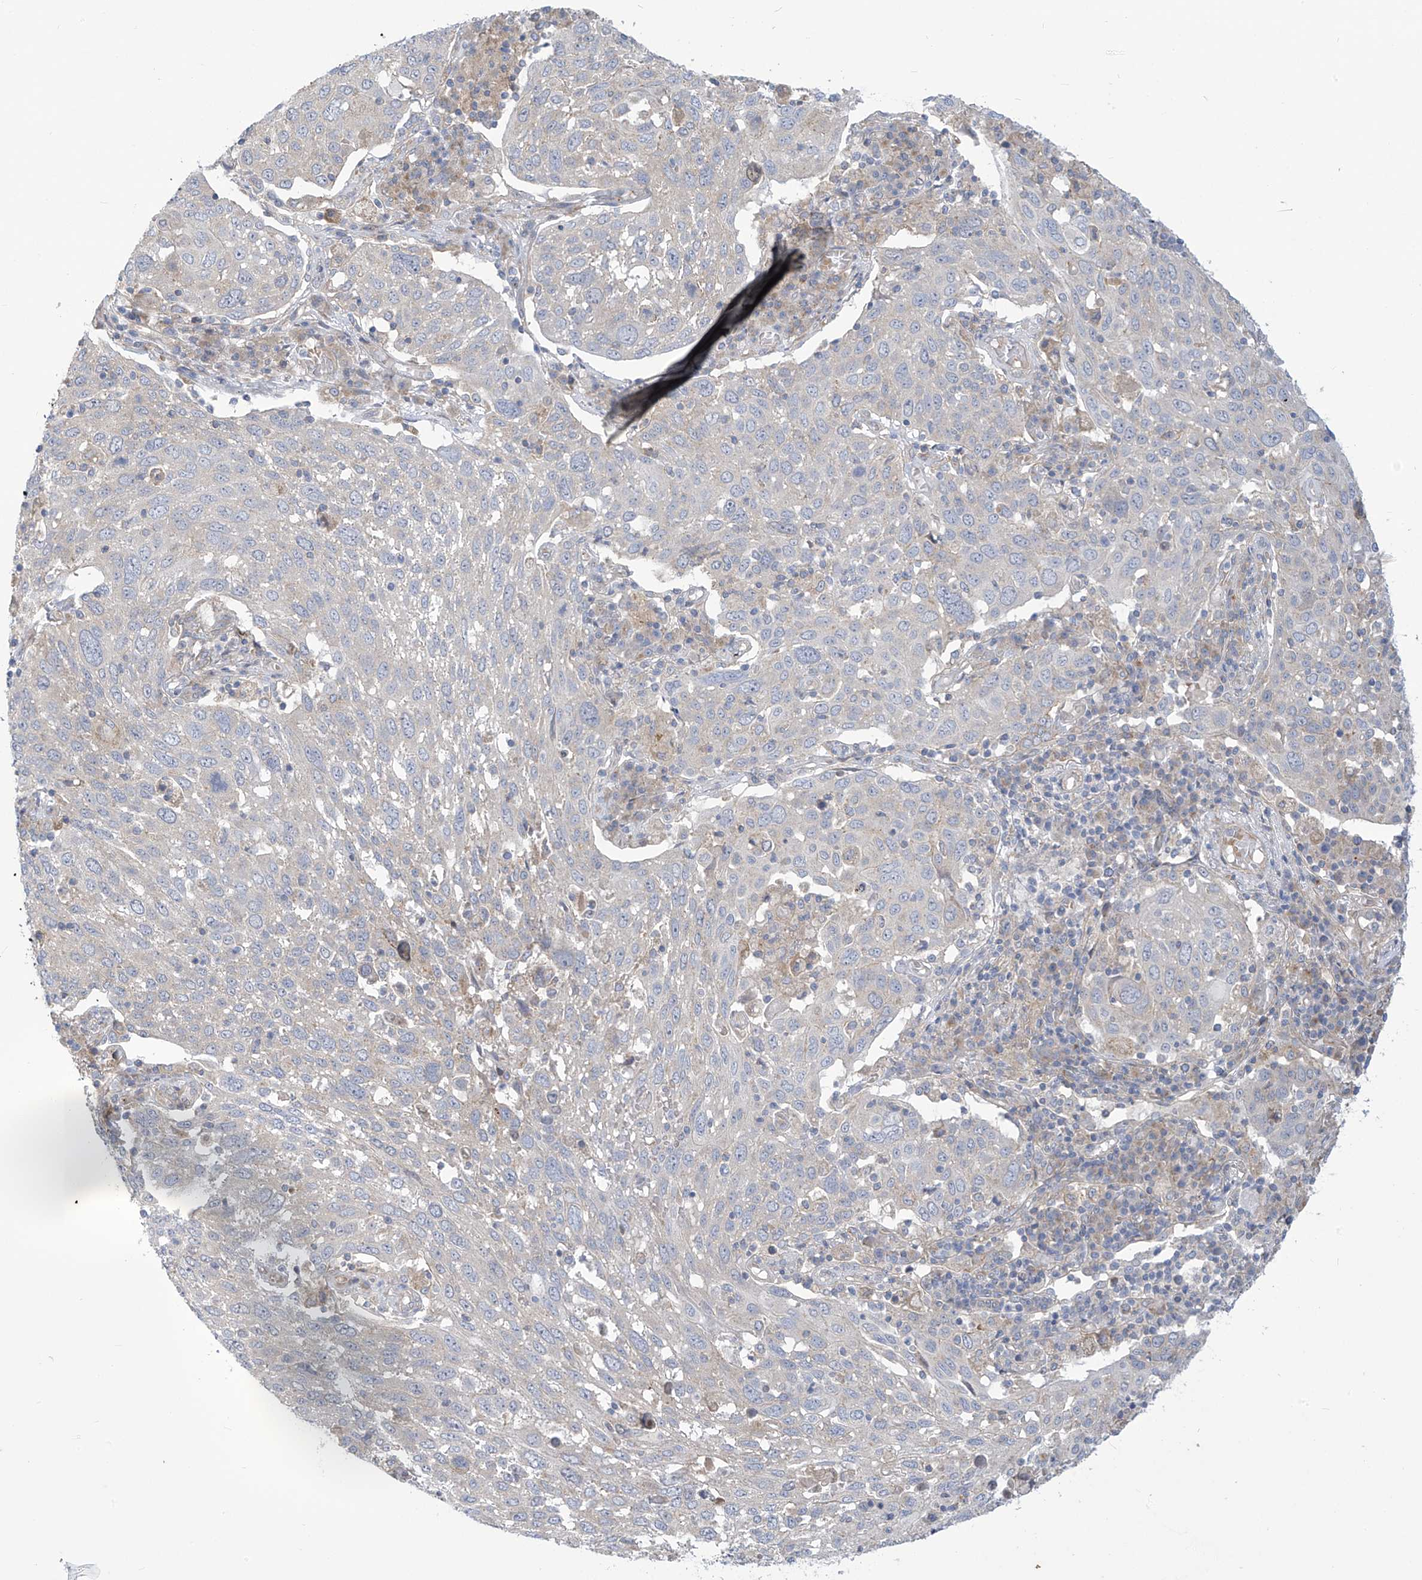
{"staining": {"intensity": "negative", "quantity": "none", "location": "none"}, "tissue": "lung cancer", "cell_type": "Tumor cells", "image_type": "cancer", "snomed": [{"axis": "morphology", "description": "Squamous cell carcinoma, NOS"}, {"axis": "topography", "description": "Lung"}], "caption": "Immunohistochemistry (IHC) photomicrograph of neoplastic tissue: human lung cancer (squamous cell carcinoma) stained with DAB (3,3'-diaminobenzidine) demonstrates no significant protein expression in tumor cells.", "gene": "ADAT2", "patient": {"sex": "male", "age": 65}}